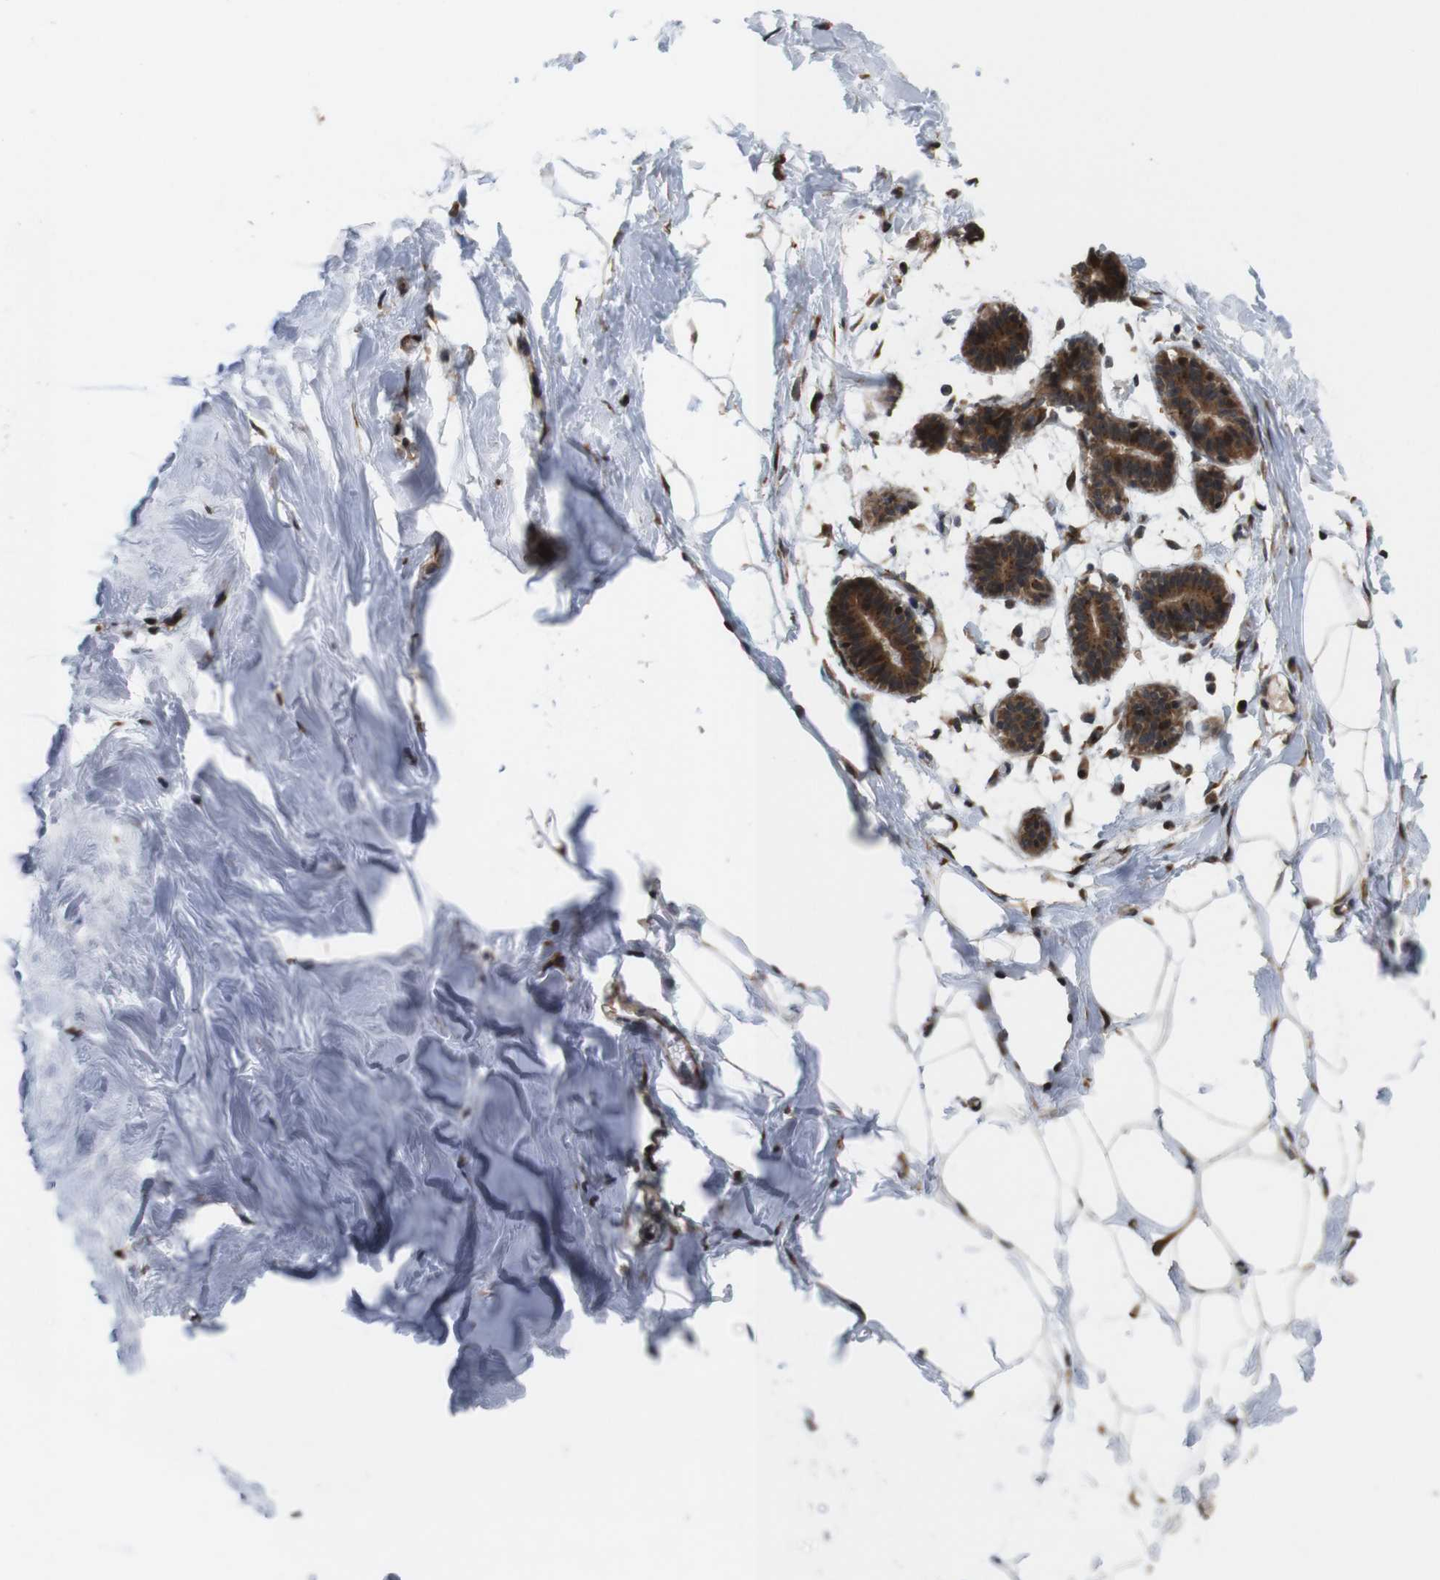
{"staining": {"intensity": "negative", "quantity": "none", "location": "none"}, "tissue": "breast", "cell_type": "Adipocytes", "image_type": "normal", "snomed": [{"axis": "morphology", "description": "Normal tissue, NOS"}, {"axis": "topography", "description": "Breast"}], "caption": "Adipocytes show no significant staining in unremarkable breast. Brightfield microscopy of IHC stained with DAB (brown) and hematoxylin (blue), captured at high magnification.", "gene": "EFCAB14", "patient": {"sex": "female", "age": 27}}